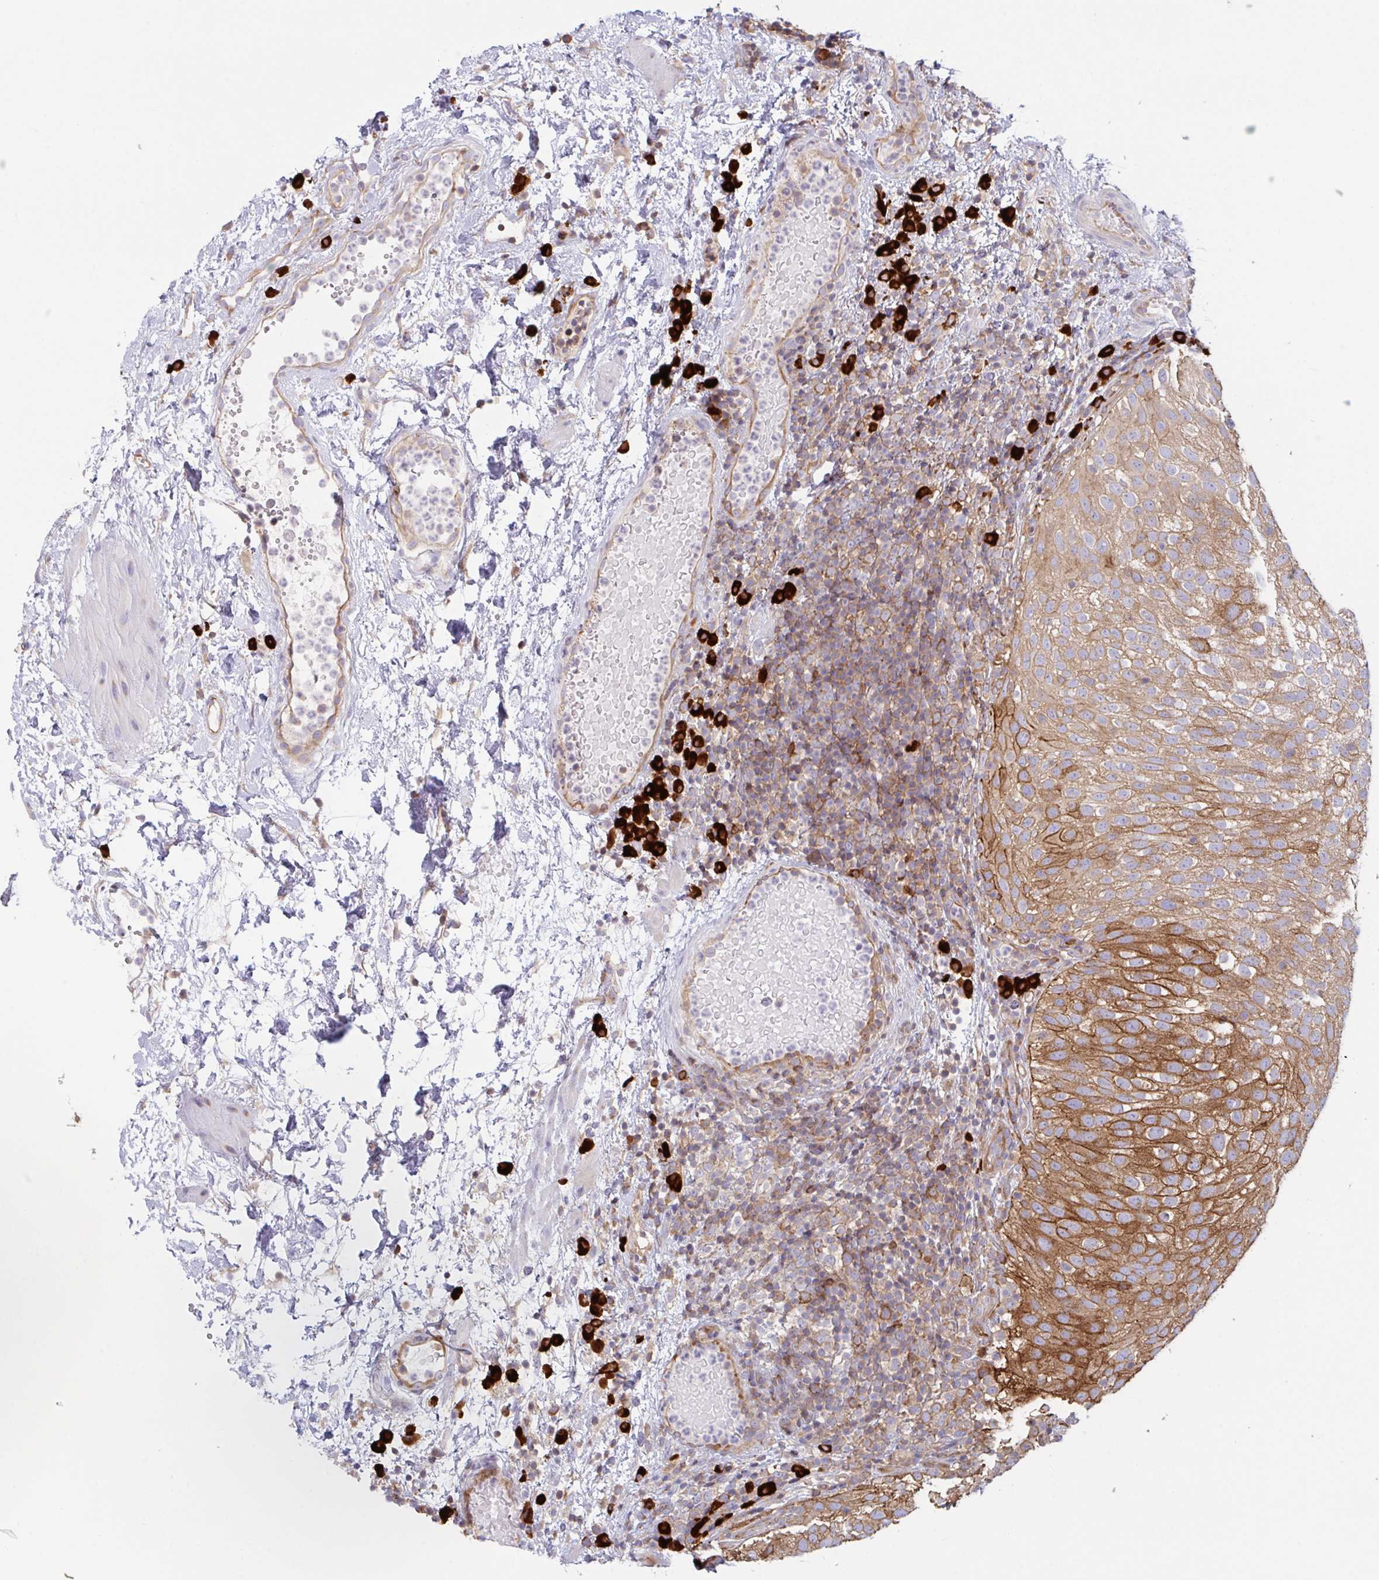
{"staining": {"intensity": "moderate", "quantity": ">75%", "location": "cytoplasmic/membranous"}, "tissue": "urothelial cancer", "cell_type": "Tumor cells", "image_type": "cancer", "snomed": [{"axis": "morphology", "description": "Urothelial carcinoma, Low grade"}, {"axis": "topography", "description": "Urinary bladder"}], "caption": "Immunohistochemical staining of urothelial cancer shows medium levels of moderate cytoplasmic/membranous positivity in about >75% of tumor cells.", "gene": "YARS2", "patient": {"sex": "male", "age": 78}}